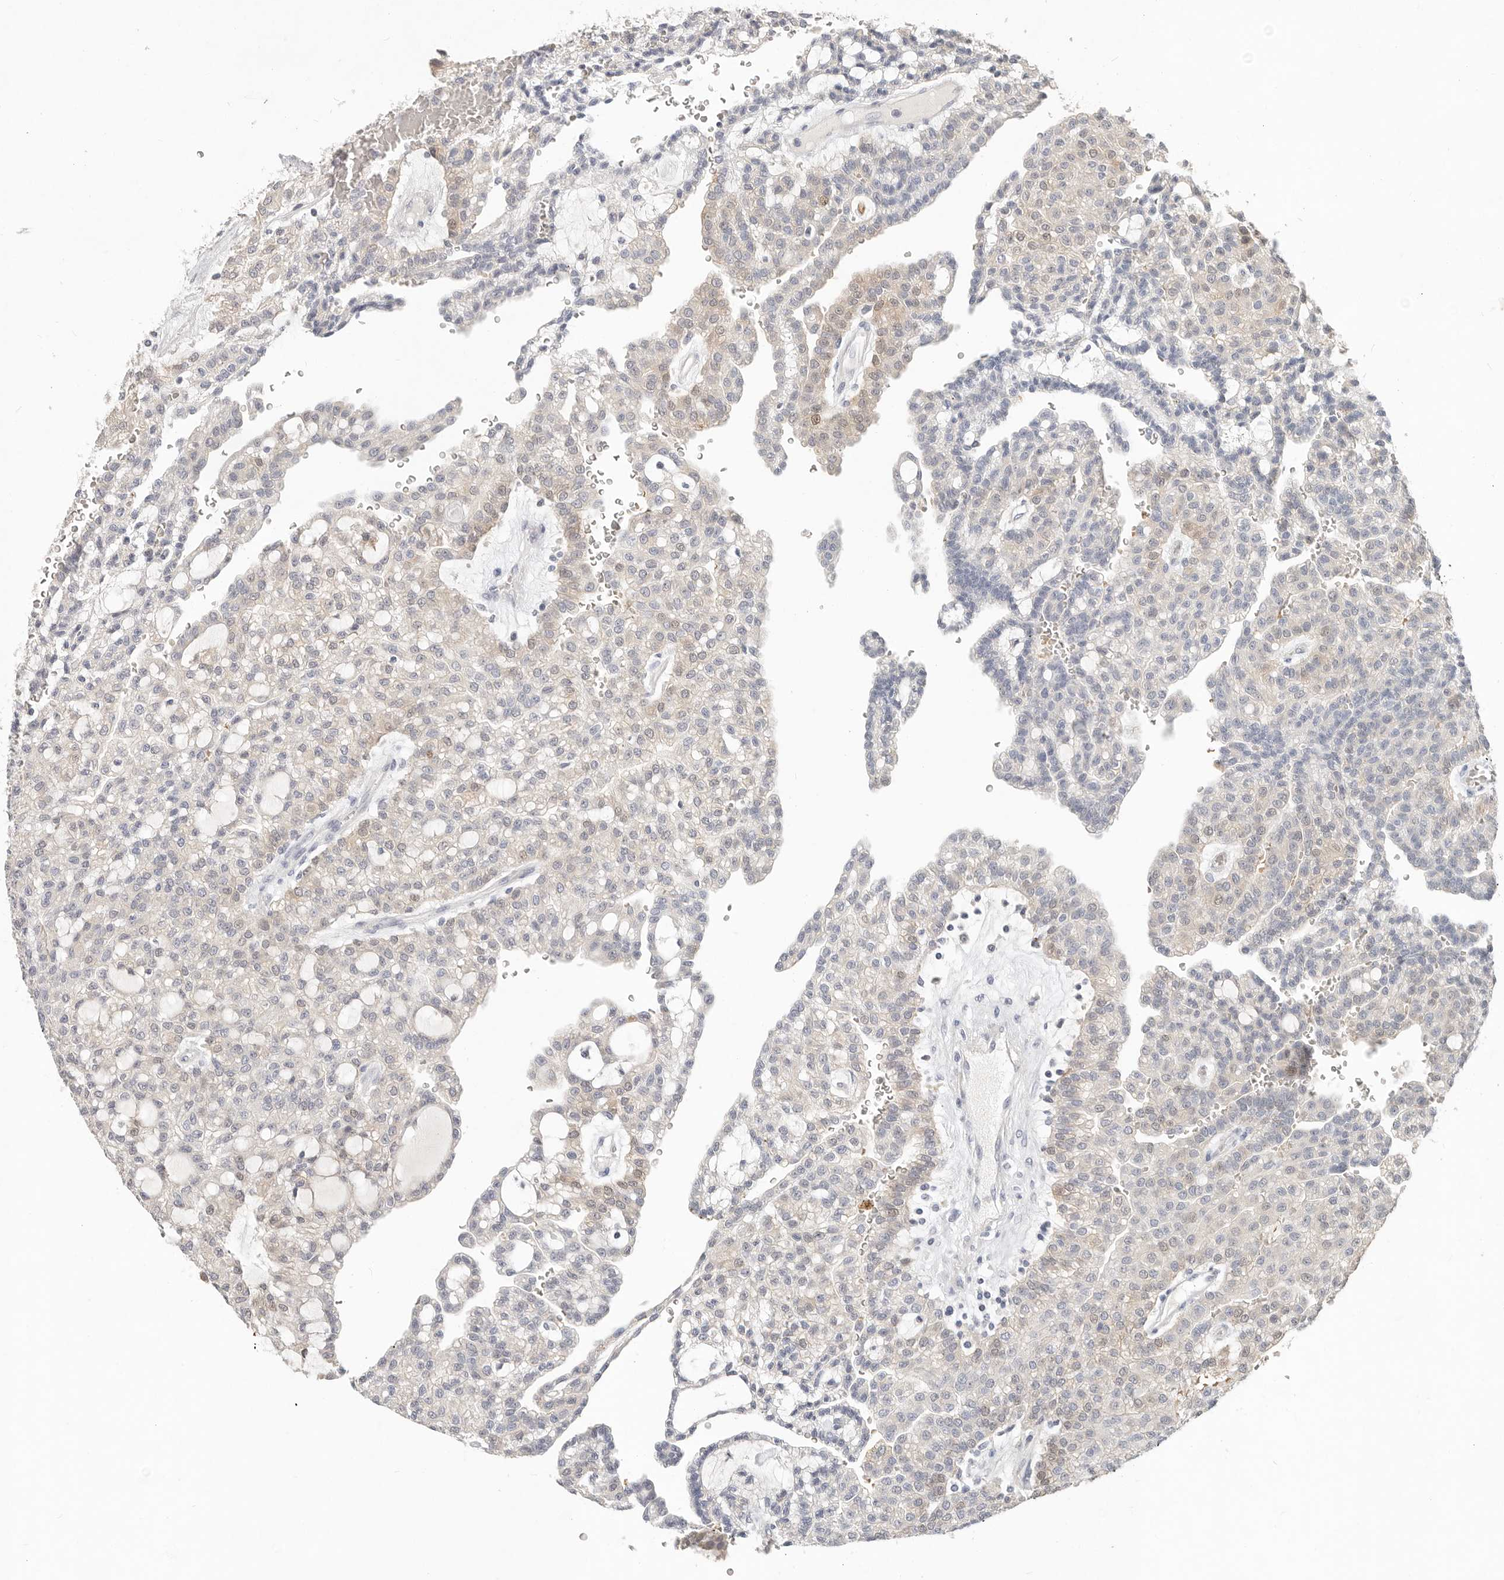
{"staining": {"intensity": "weak", "quantity": "<25%", "location": "nuclear"}, "tissue": "renal cancer", "cell_type": "Tumor cells", "image_type": "cancer", "snomed": [{"axis": "morphology", "description": "Adenocarcinoma, NOS"}, {"axis": "topography", "description": "Kidney"}], "caption": "A photomicrograph of human renal cancer is negative for staining in tumor cells.", "gene": "TMEM63B", "patient": {"sex": "male", "age": 63}}